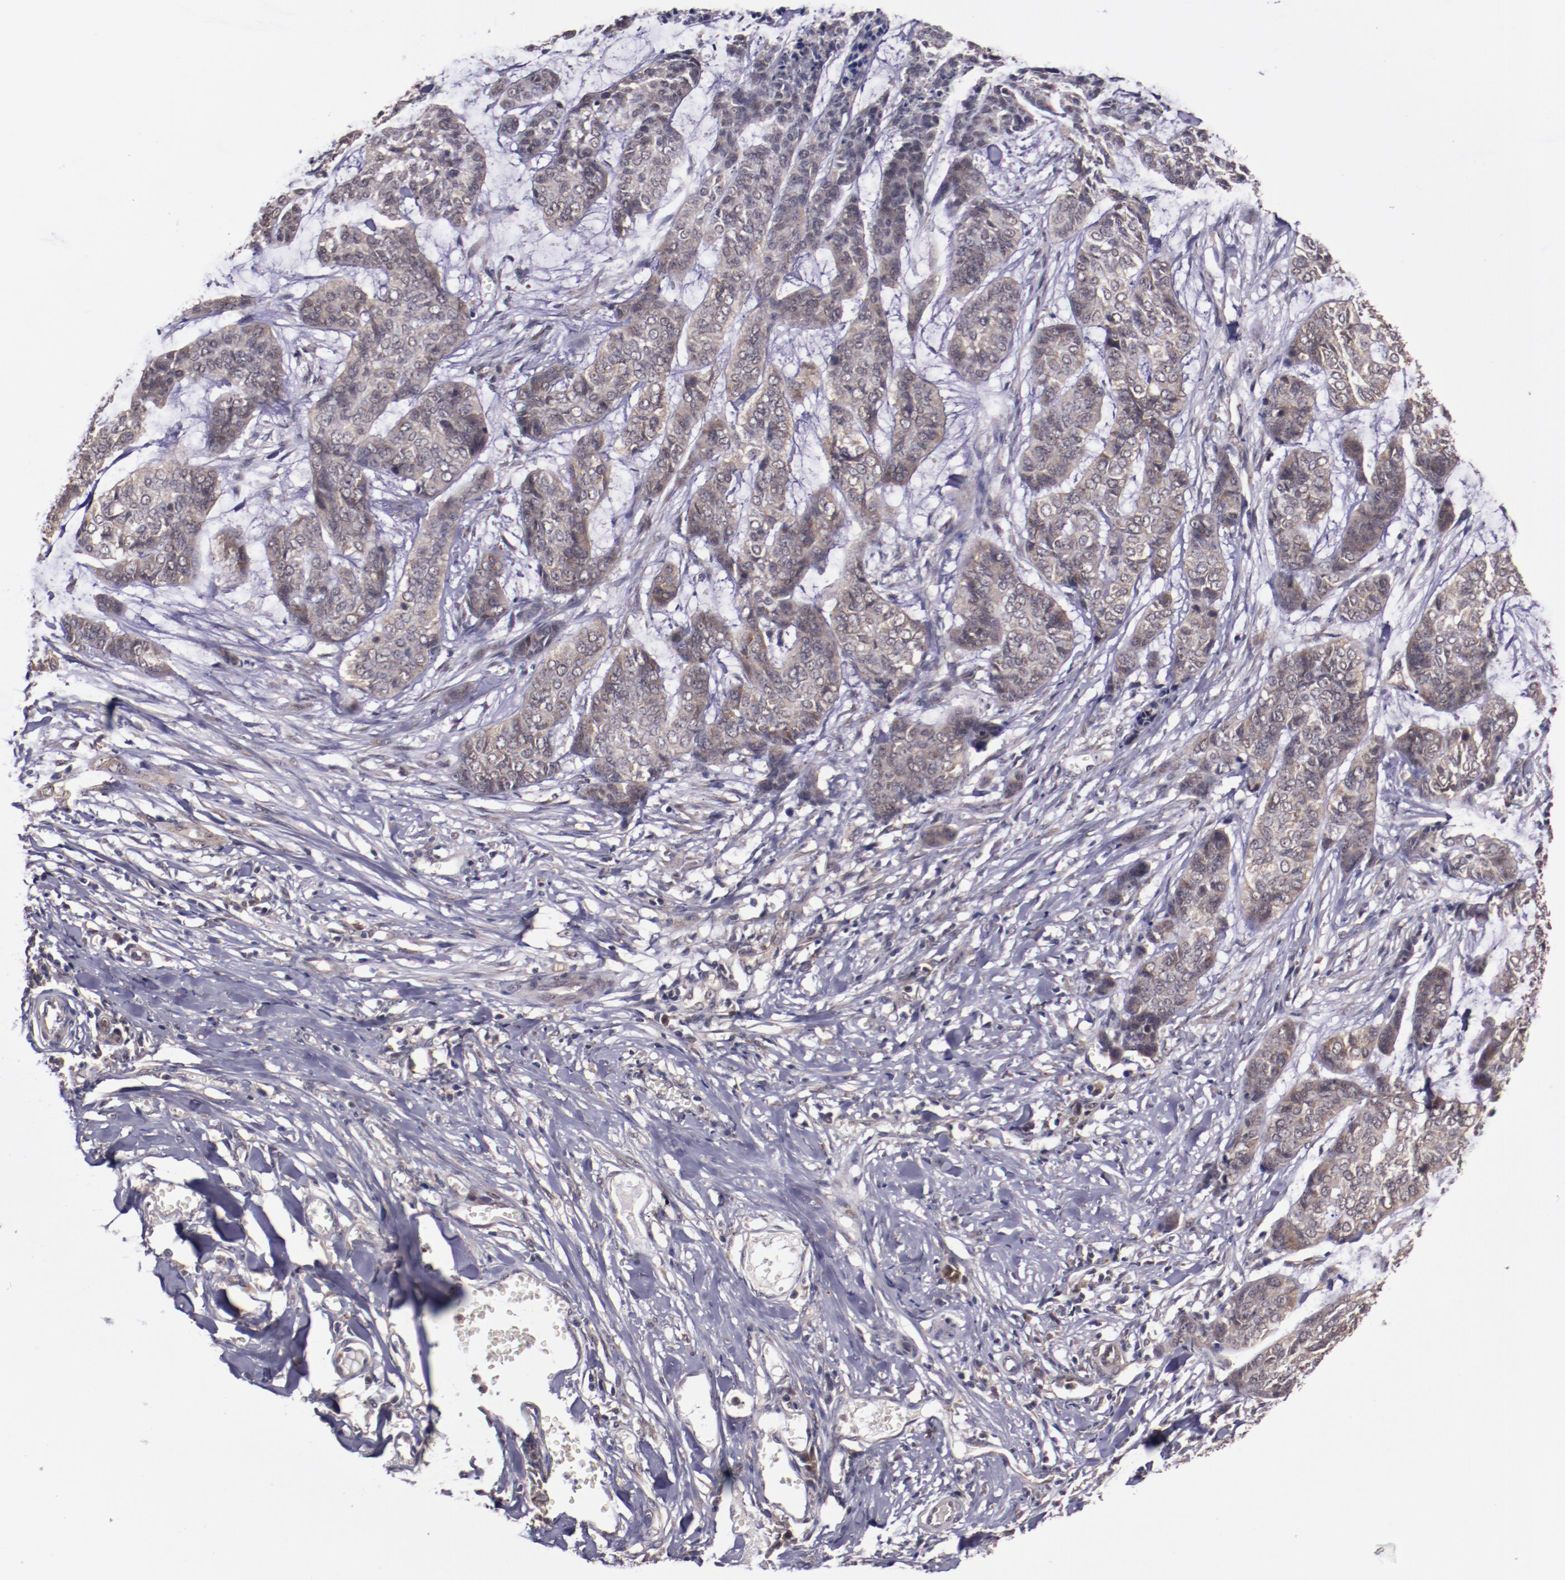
{"staining": {"intensity": "weak", "quantity": ">75%", "location": "cytoplasmic/membranous"}, "tissue": "skin cancer", "cell_type": "Tumor cells", "image_type": "cancer", "snomed": [{"axis": "morphology", "description": "Basal cell carcinoma"}, {"axis": "topography", "description": "Skin"}], "caption": "Basal cell carcinoma (skin) stained with DAB immunohistochemistry exhibits low levels of weak cytoplasmic/membranous staining in about >75% of tumor cells.", "gene": "FTSJ1", "patient": {"sex": "female", "age": 64}}